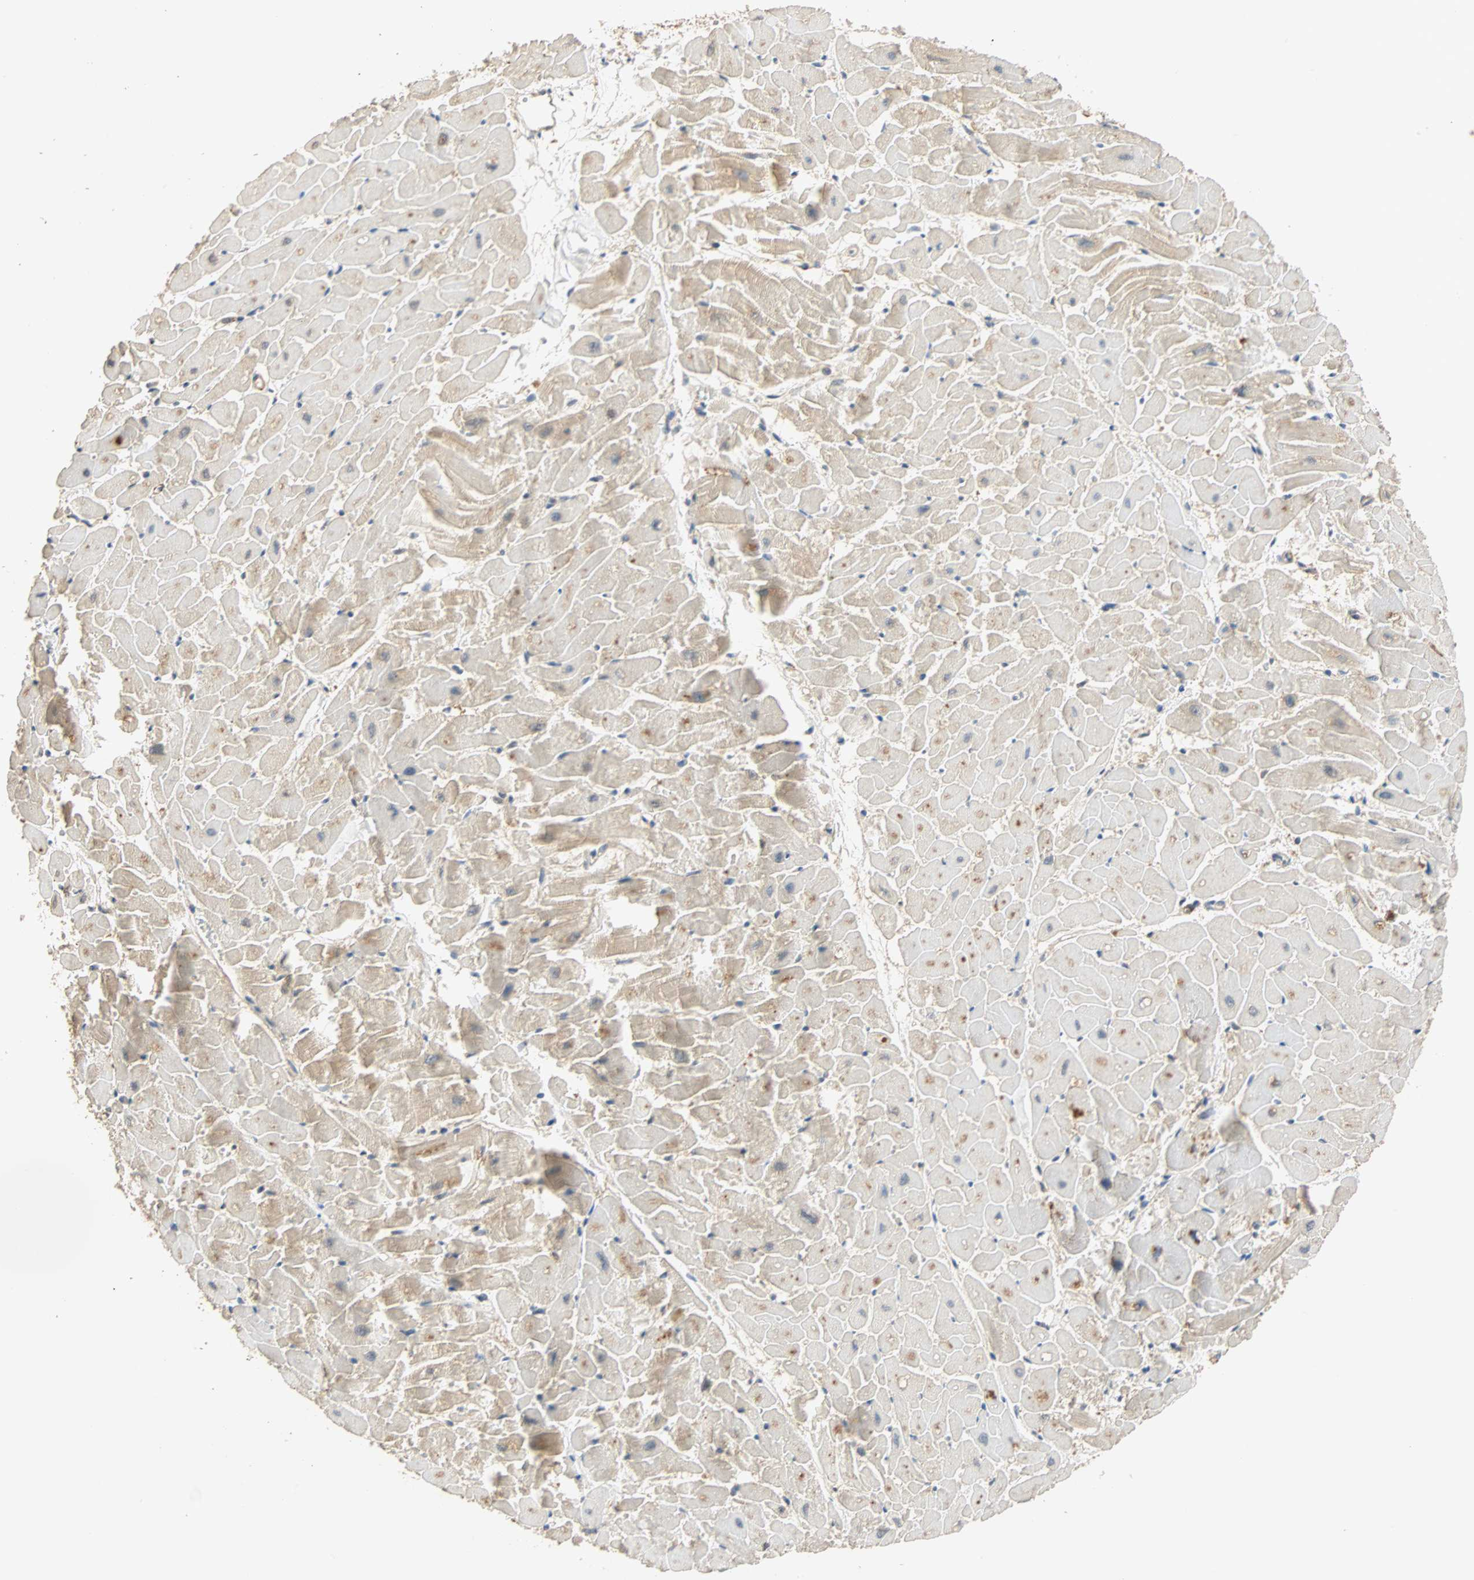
{"staining": {"intensity": "weak", "quantity": "25%-75%", "location": "cytoplasmic/membranous"}, "tissue": "heart muscle", "cell_type": "Cardiomyocytes", "image_type": "normal", "snomed": [{"axis": "morphology", "description": "Normal tissue, NOS"}, {"axis": "topography", "description": "Heart"}], "caption": "Protein staining of benign heart muscle demonstrates weak cytoplasmic/membranous positivity in about 25%-75% of cardiomyocytes. (Stains: DAB in brown, nuclei in blue, Microscopy: brightfield microscopy at high magnification).", "gene": "QSER1", "patient": {"sex": "female", "age": 19}}